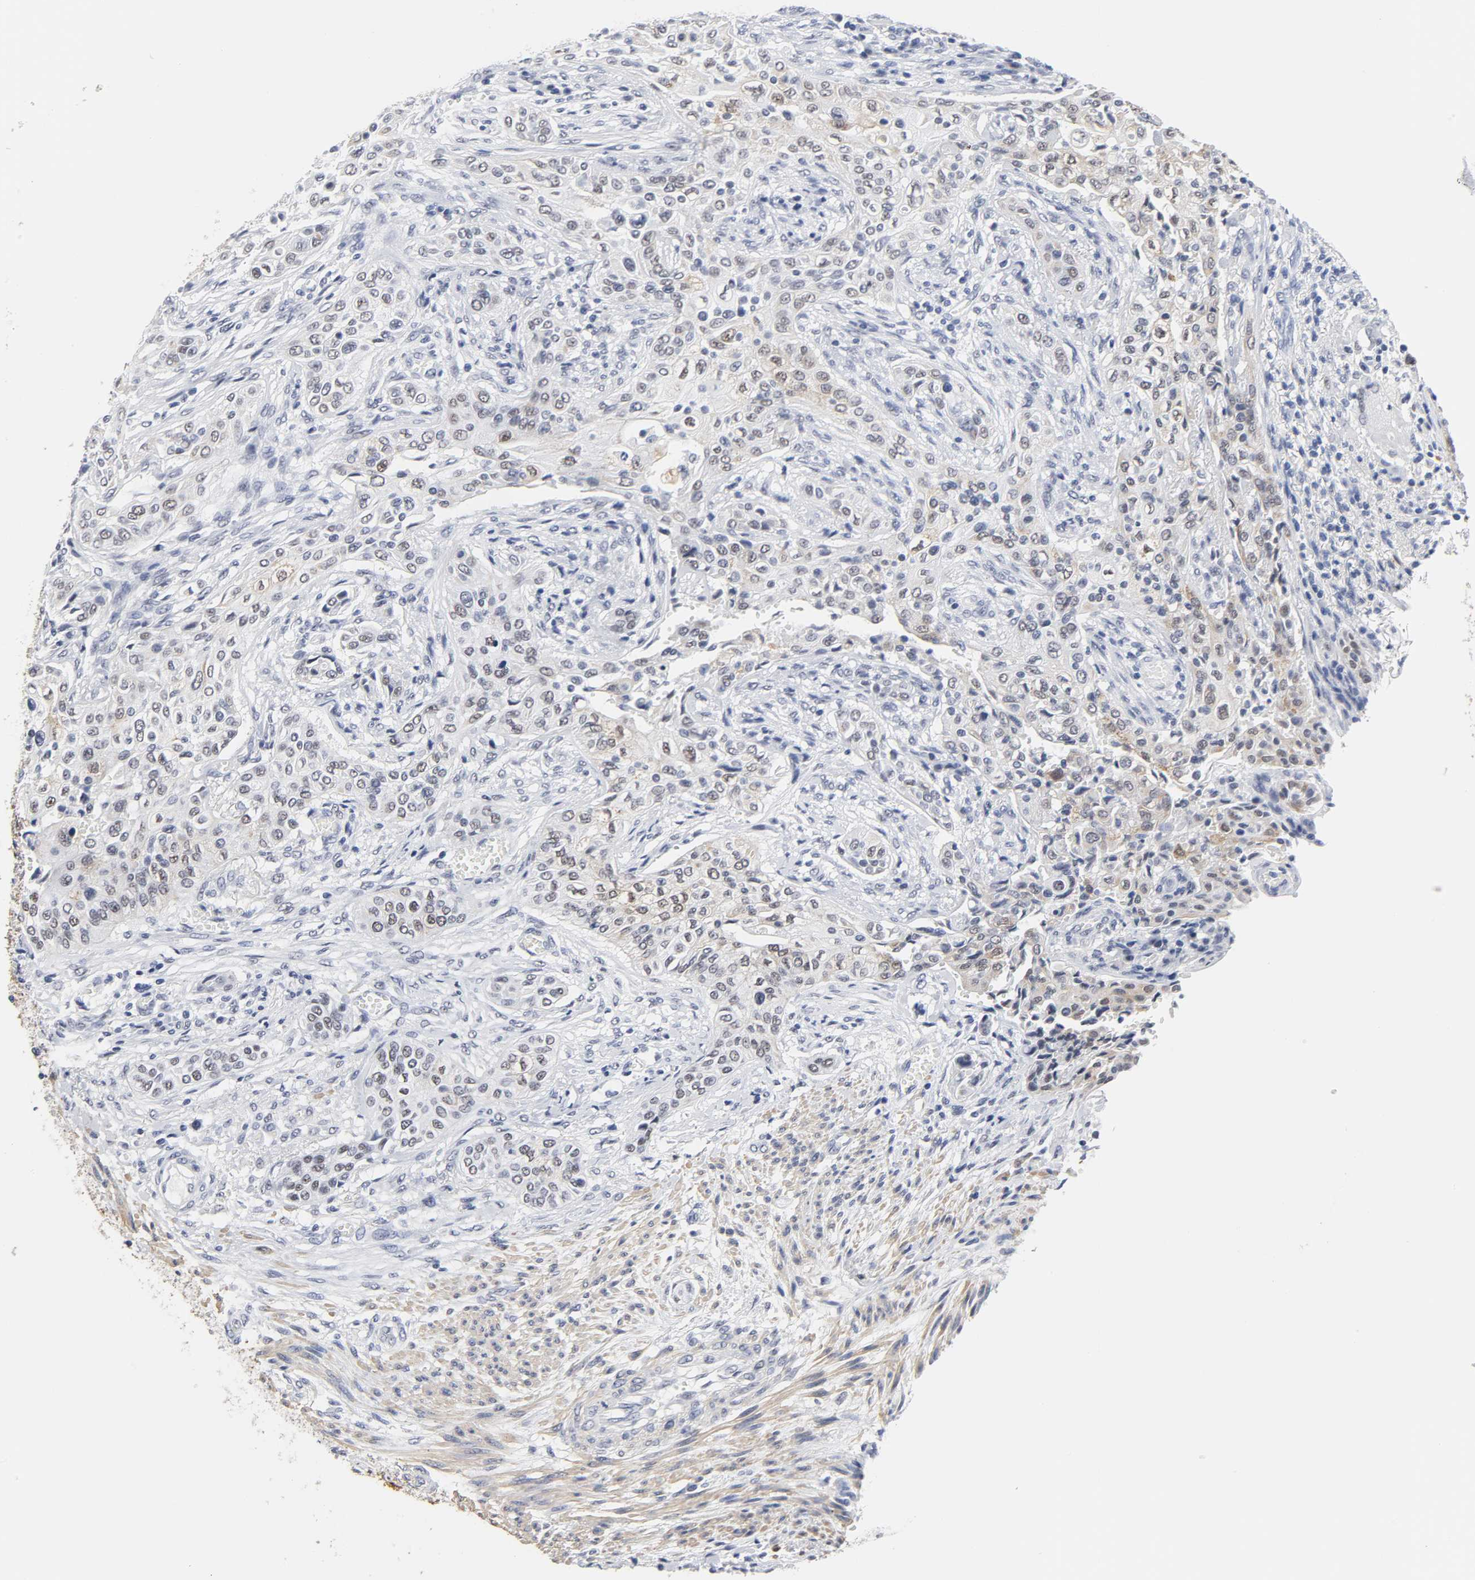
{"staining": {"intensity": "weak", "quantity": "25%-75%", "location": "cytoplasmic/membranous"}, "tissue": "urothelial cancer", "cell_type": "Tumor cells", "image_type": "cancer", "snomed": [{"axis": "morphology", "description": "Urothelial carcinoma, High grade"}, {"axis": "topography", "description": "Urinary bladder"}], "caption": "Urothelial cancer stained with a brown dye reveals weak cytoplasmic/membranous positive positivity in approximately 25%-75% of tumor cells.", "gene": "GRHL2", "patient": {"sex": "male", "age": 74}}